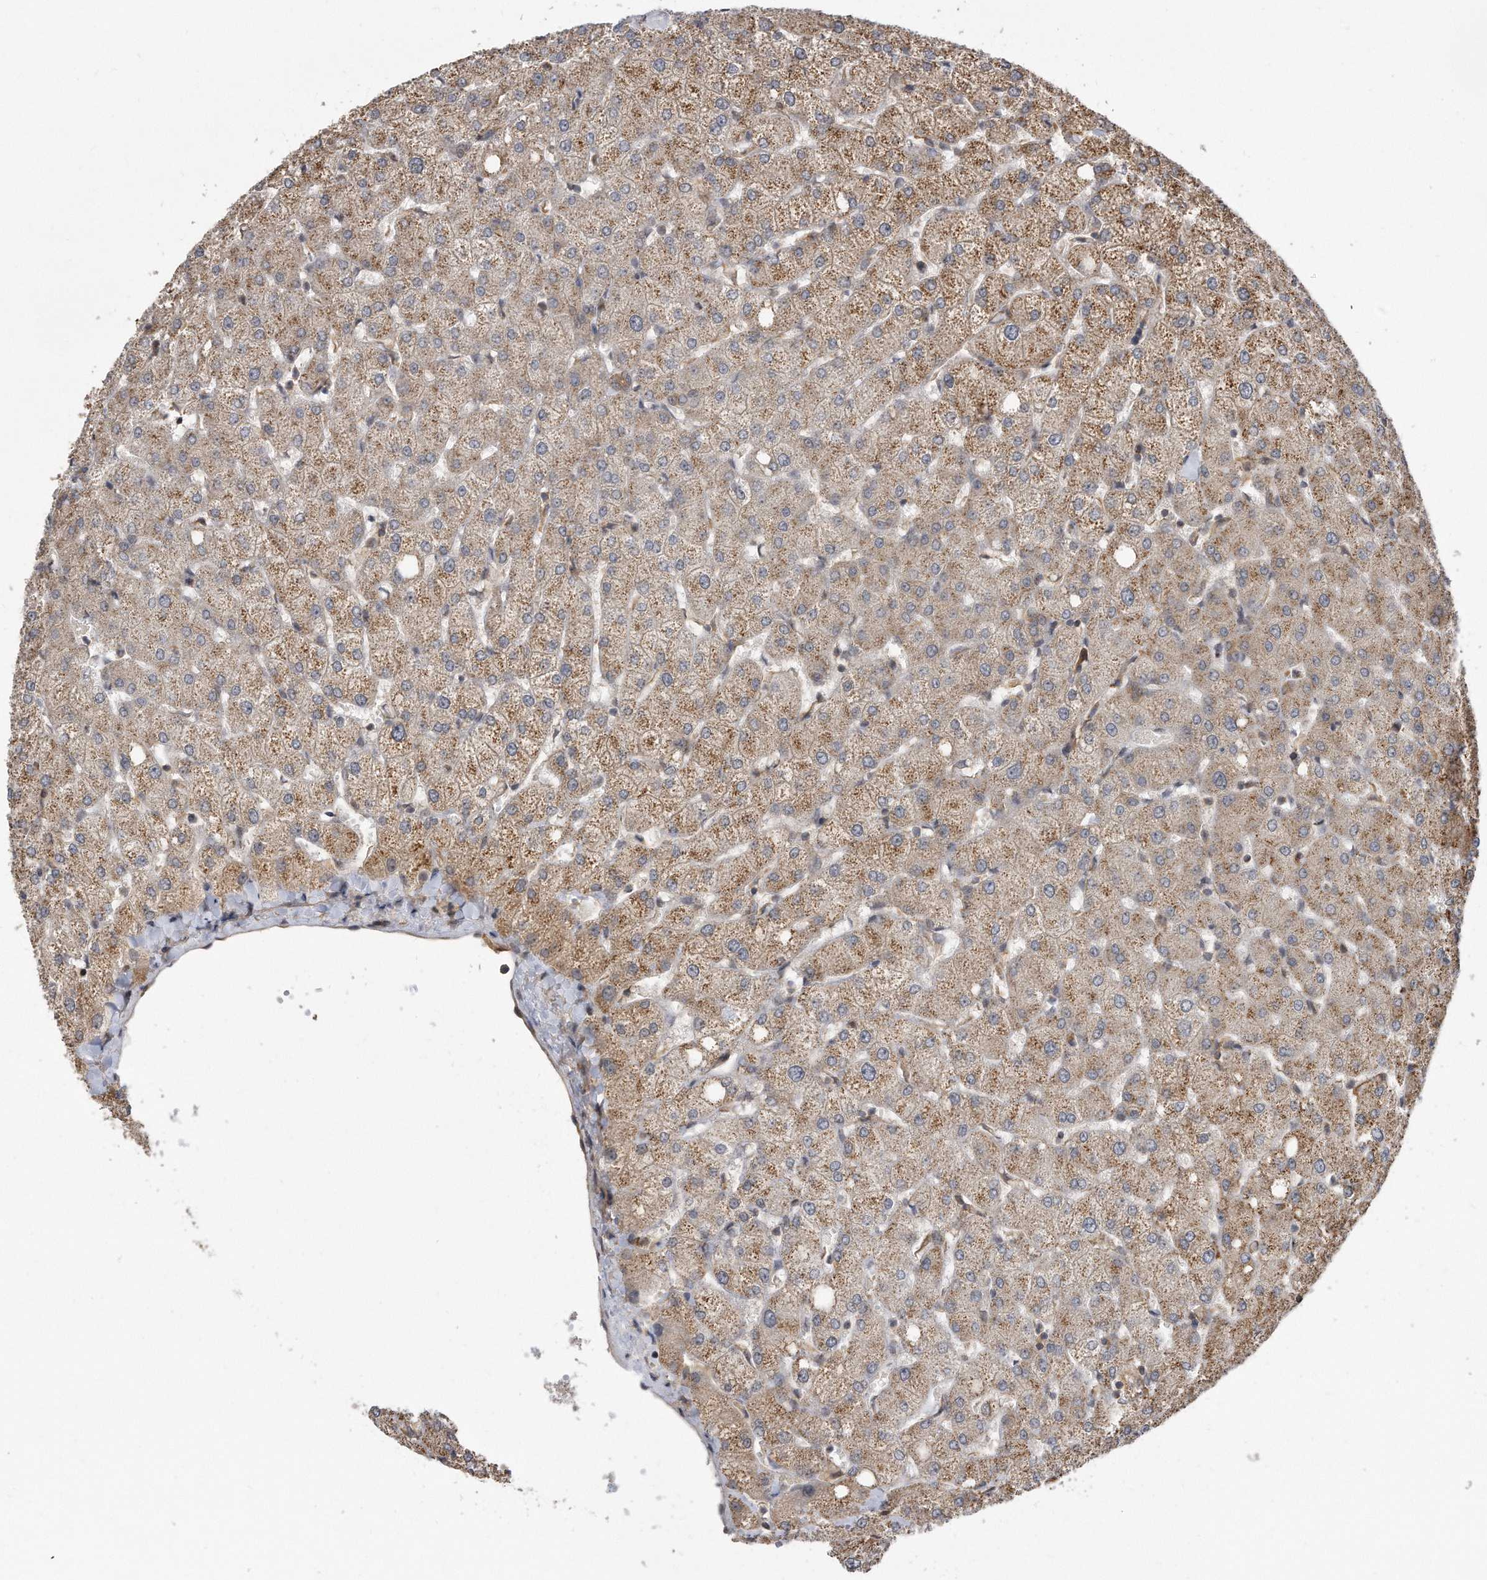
{"staining": {"intensity": "weak", "quantity": "25%-75%", "location": "cytoplasmic/membranous"}, "tissue": "liver", "cell_type": "Cholangiocytes", "image_type": "normal", "snomed": [{"axis": "morphology", "description": "Normal tissue, NOS"}, {"axis": "topography", "description": "Liver"}], "caption": "Normal liver demonstrates weak cytoplasmic/membranous expression in about 25%-75% of cholangiocytes, visualized by immunohistochemistry.", "gene": "TCP1", "patient": {"sex": "female", "age": 54}}